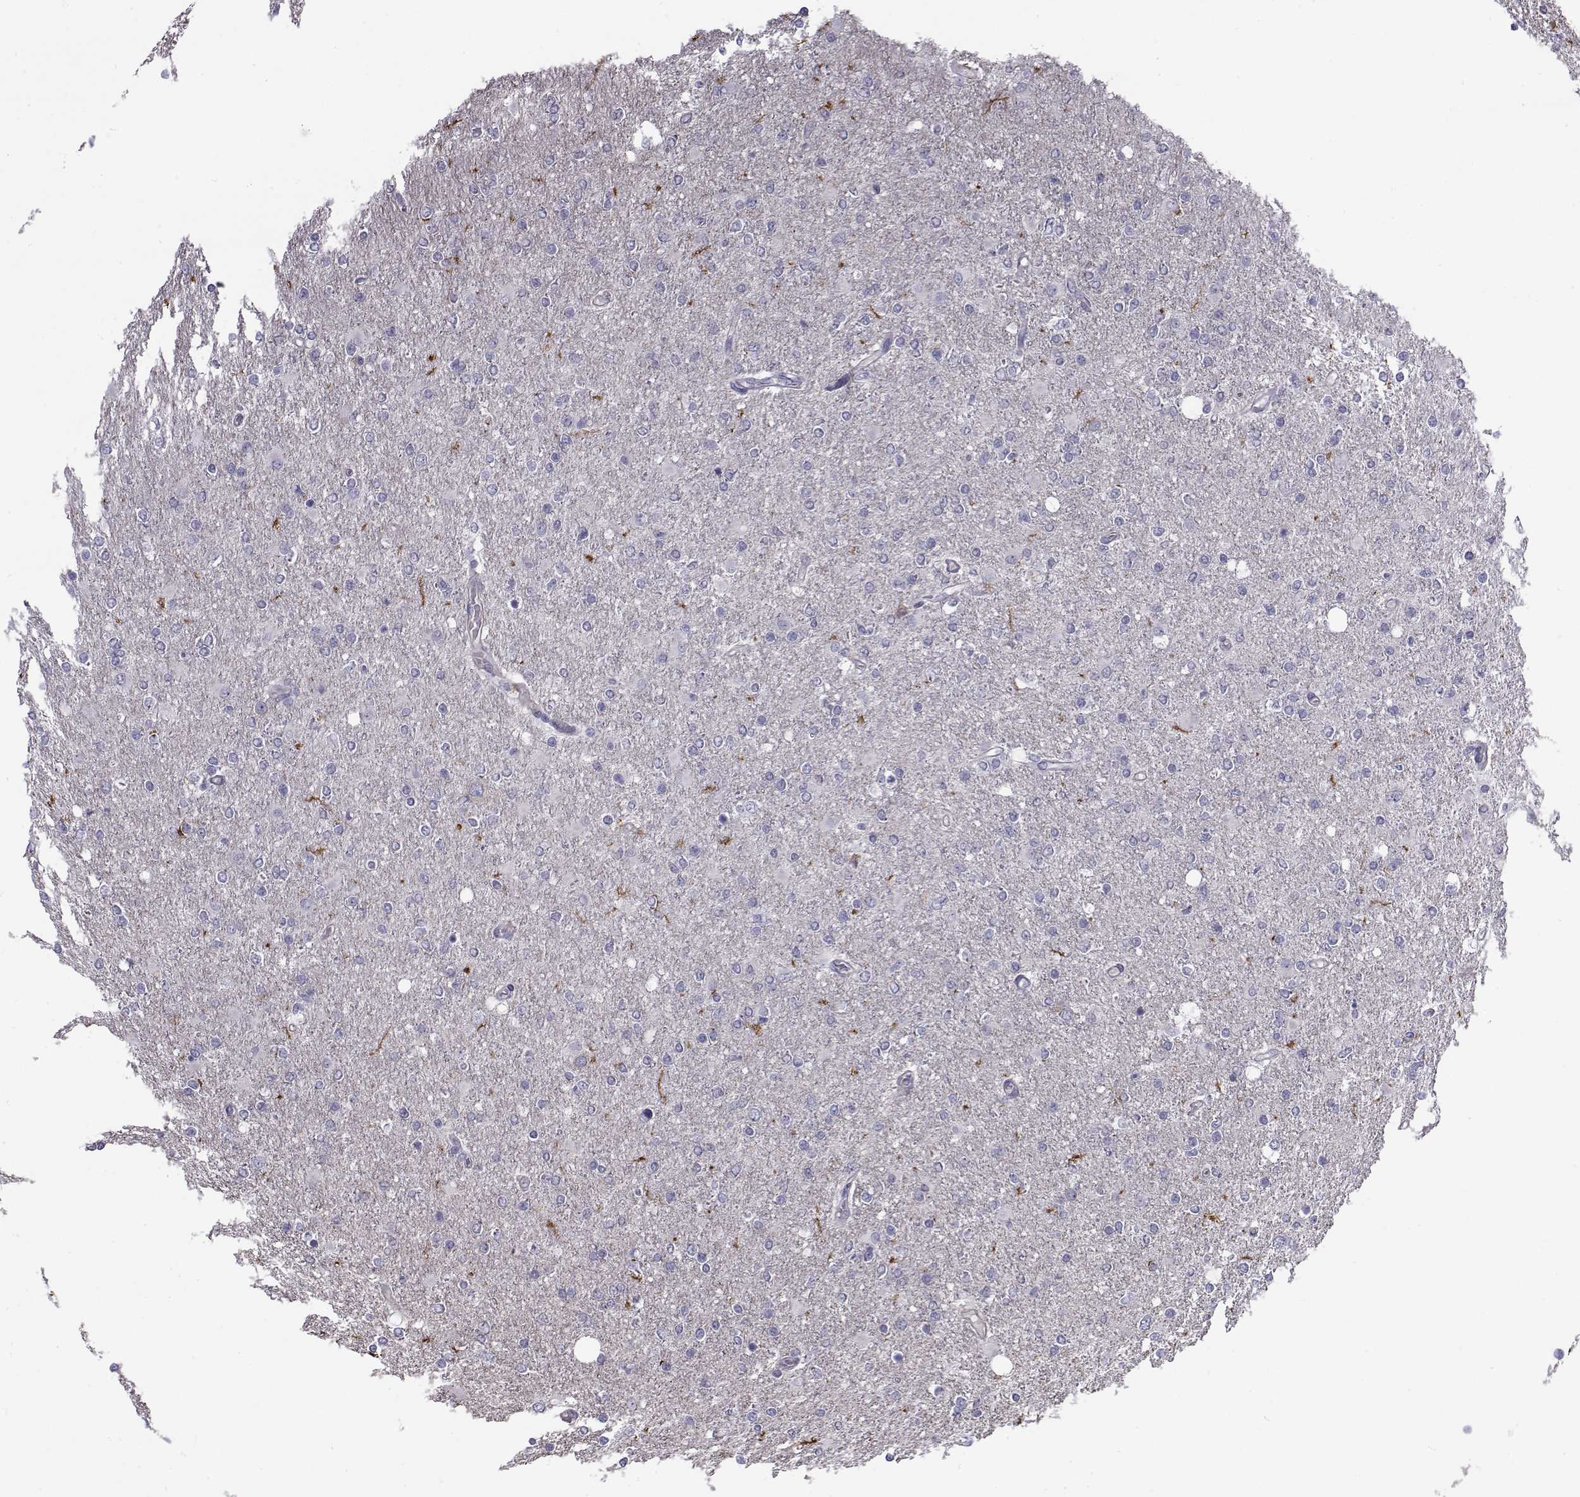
{"staining": {"intensity": "negative", "quantity": "none", "location": "none"}, "tissue": "glioma", "cell_type": "Tumor cells", "image_type": "cancer", "snomed": [{"axis": "morphology", "description": "Glioma, malignant, High grade"}, {"axis": "topography", "description": "Cerebral cortex"}], "caption": "The micrograph demonstrates no staining of tumor cells in malignant glioma (high-grade).", "gene": "LRRC27", "patient": {"sex": "male", "age": 70}}